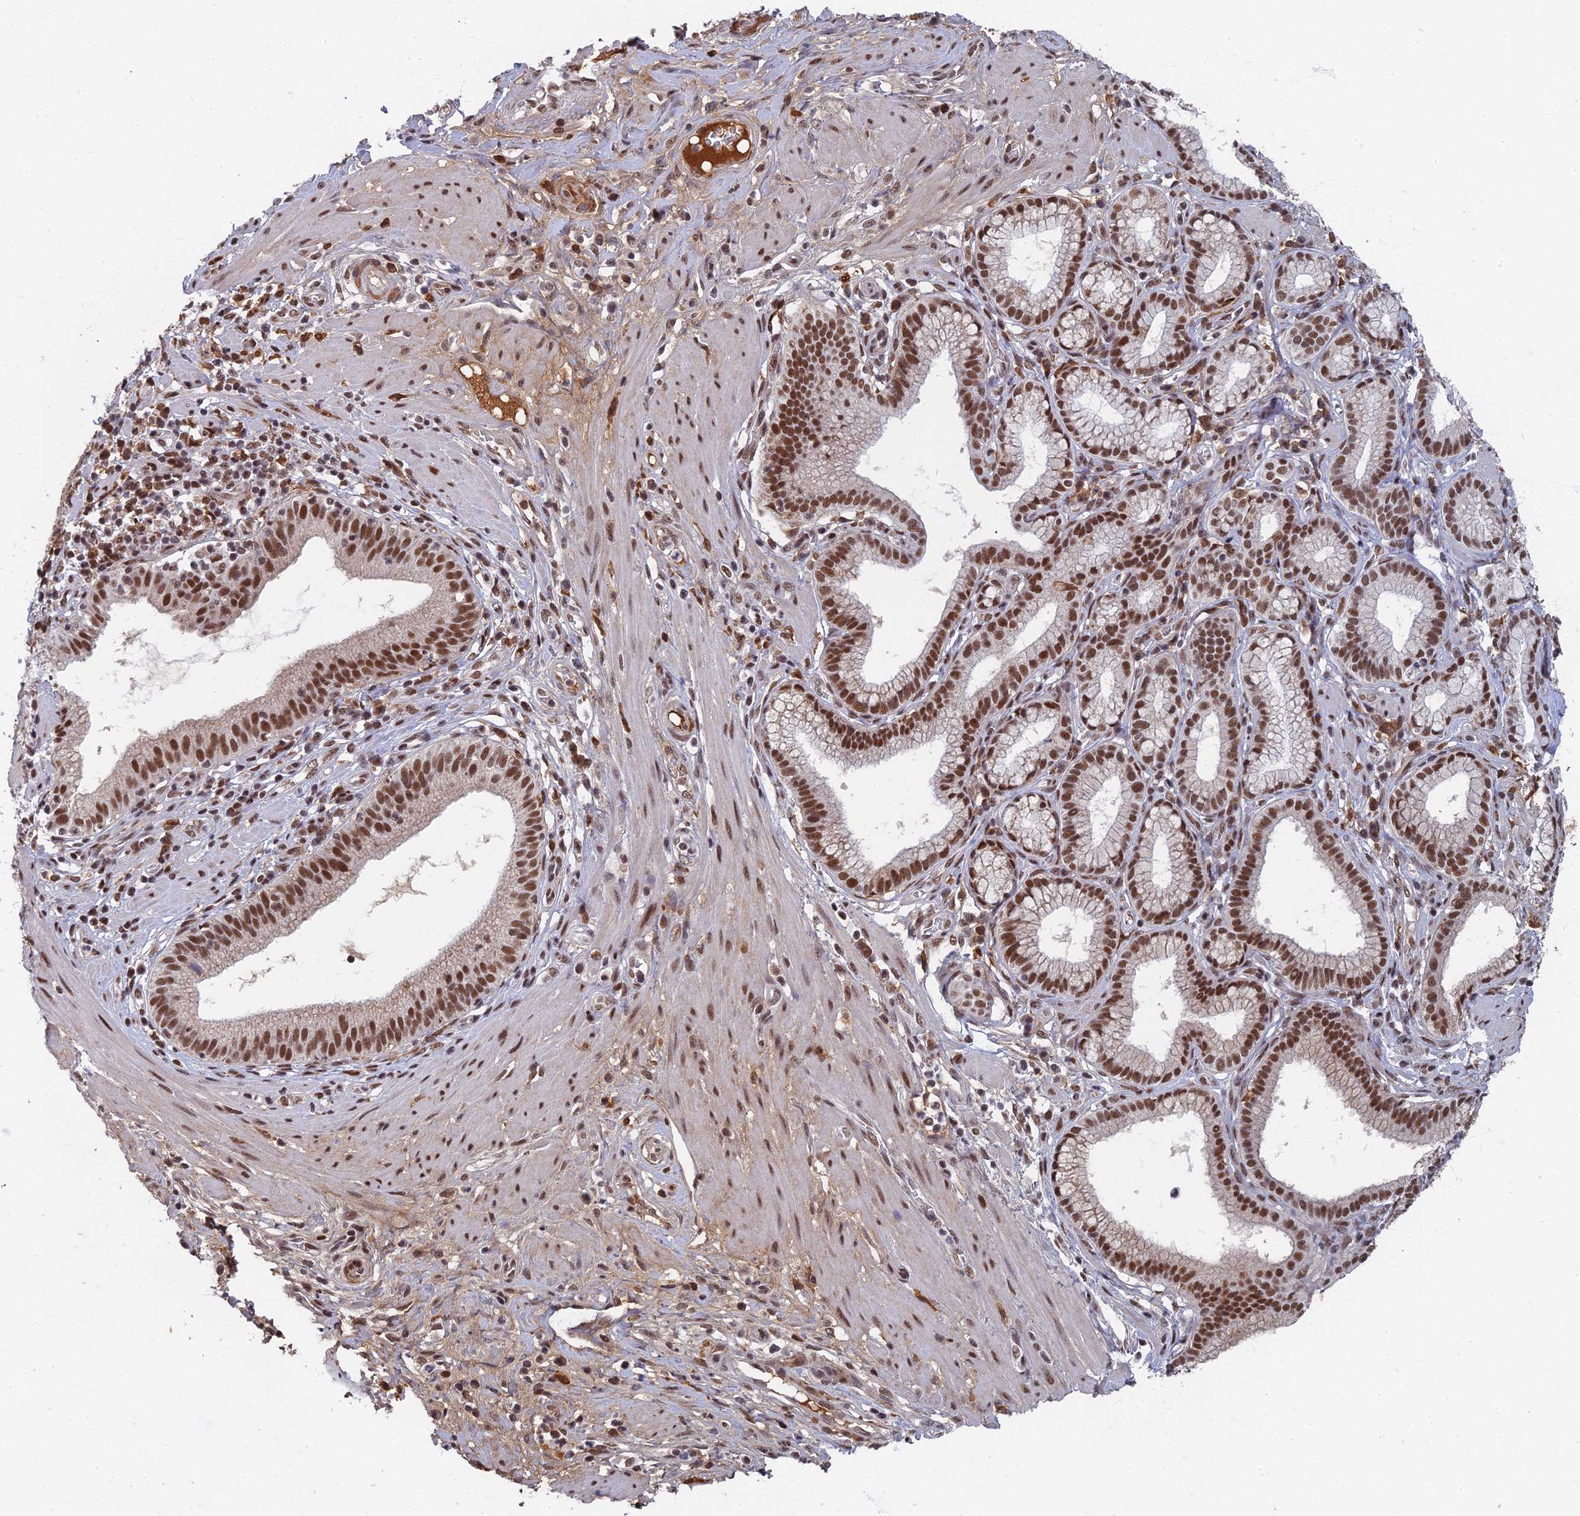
{"staining": {"intensity": "moderate", "quantity": ">75%", "location": "nuclear"}, "tissue": "pancreatic cancer", "cell_type": "Tumor cells", "image_type": "cancer", "snomed": [{"axis": "morphology", "description": "Adenocarcinoma, NOS"}, {"axis": "topography", "description": "Pancreas"}], "caption": "Immunohistochemistry (IHC) photomicrograph of neoplastic tissue: pancreatic cancer (adenocarcinoma) stained using IHC displays medium levels of moderate protein expression localized specifically in the nuclear of tumor cells, appearing as a nuclear brown color.", "gene": "TAF13", "patient": {"sex": "male", "age": 72}}